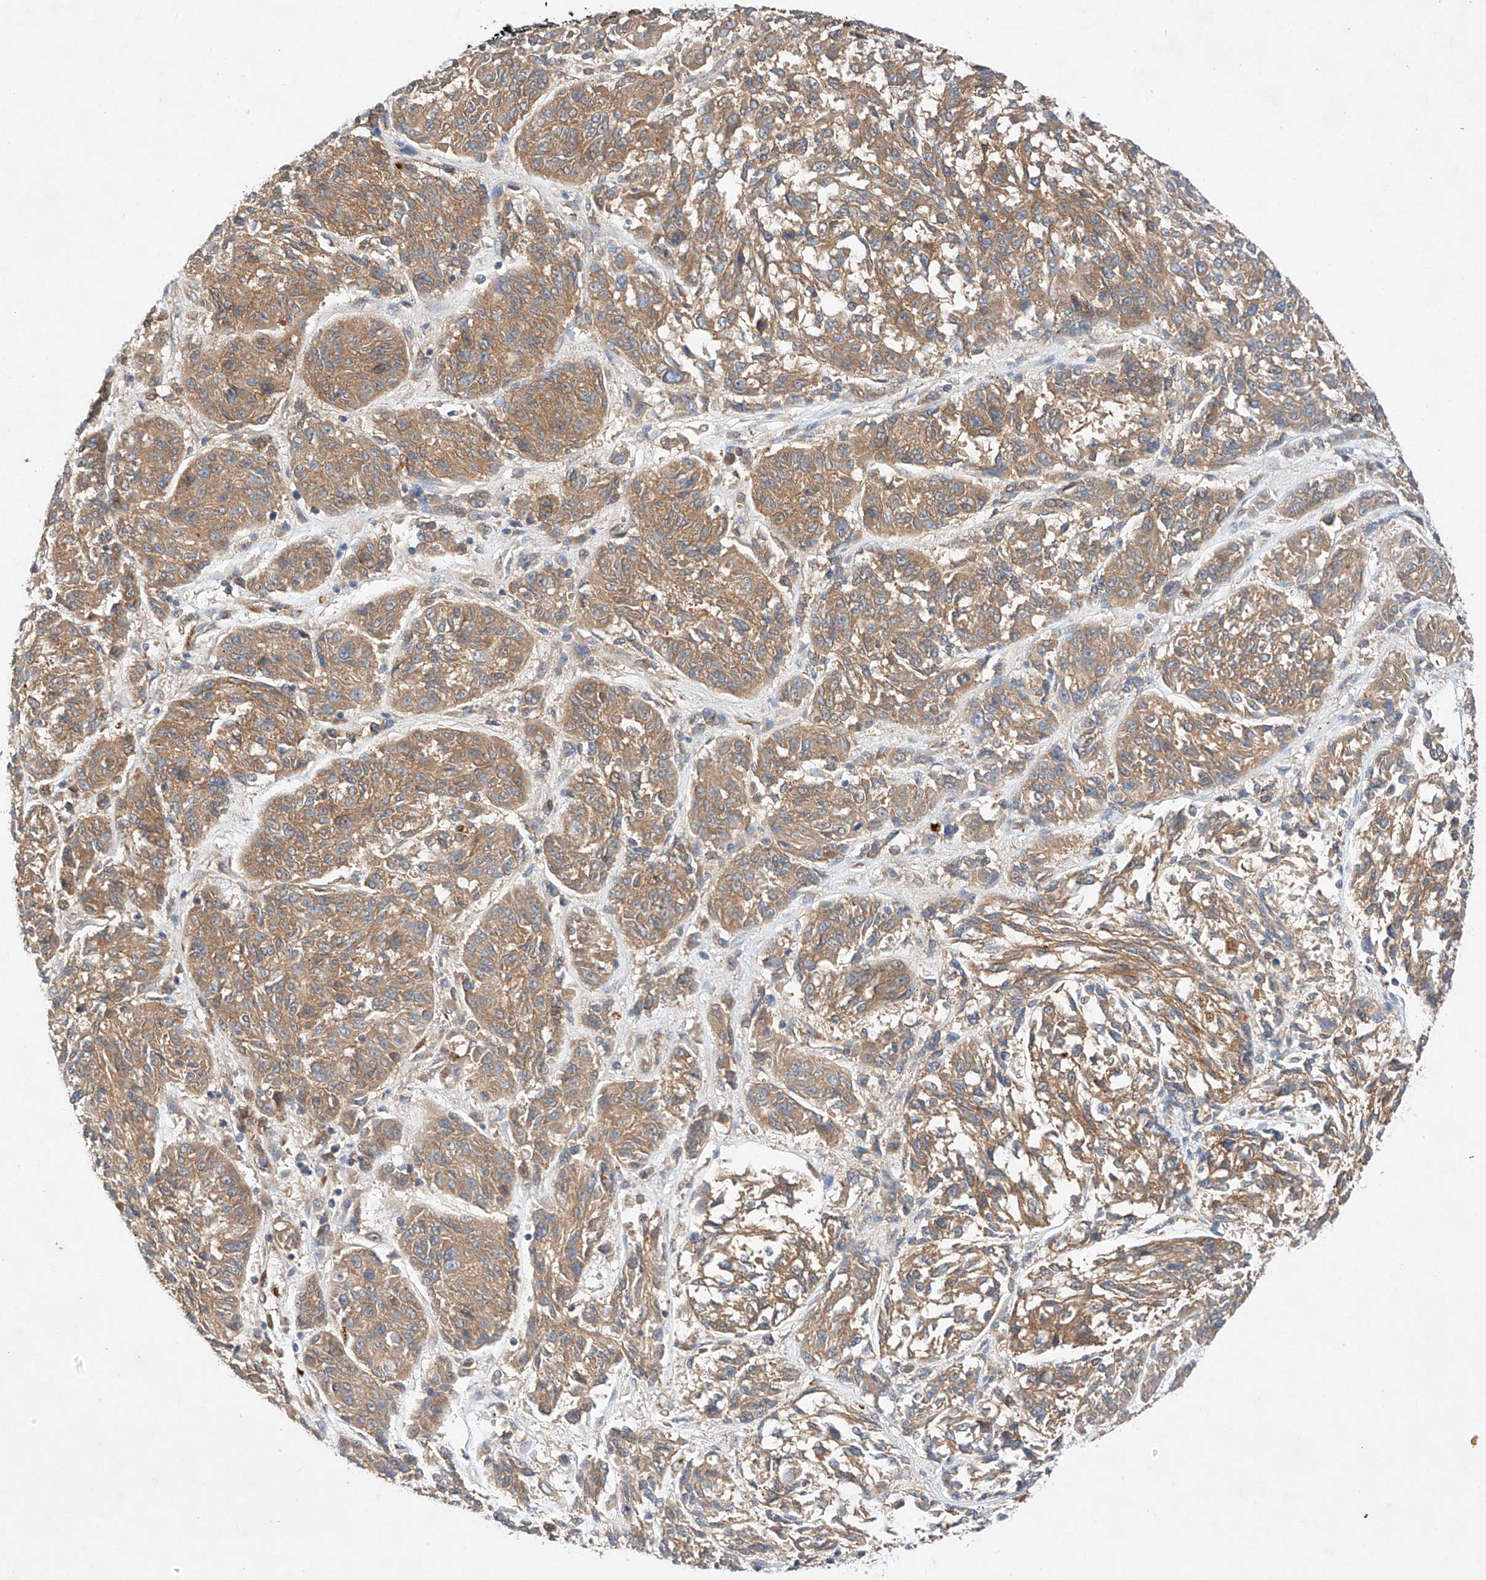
{"staining": {"intensity": "moderate", "quantity": ">75%", "location": "cytoplasmic/membranous"}, "tissue": "melanoma", "cell_type": "Tumor cells", "image_type": "cancer", "snomed": [{"axis": "morphology", "description": "Malignant melanoma, NOS"}, {"axis": "topography", "description": "Skin"}], "caption": "A medium amount of moderate cytoplasmic/membranous positivity is identified in about >75% of tumor cells in melanoma tissue.", "gene": "RAB23", "patient": {"sex": "male", "age": 53}}